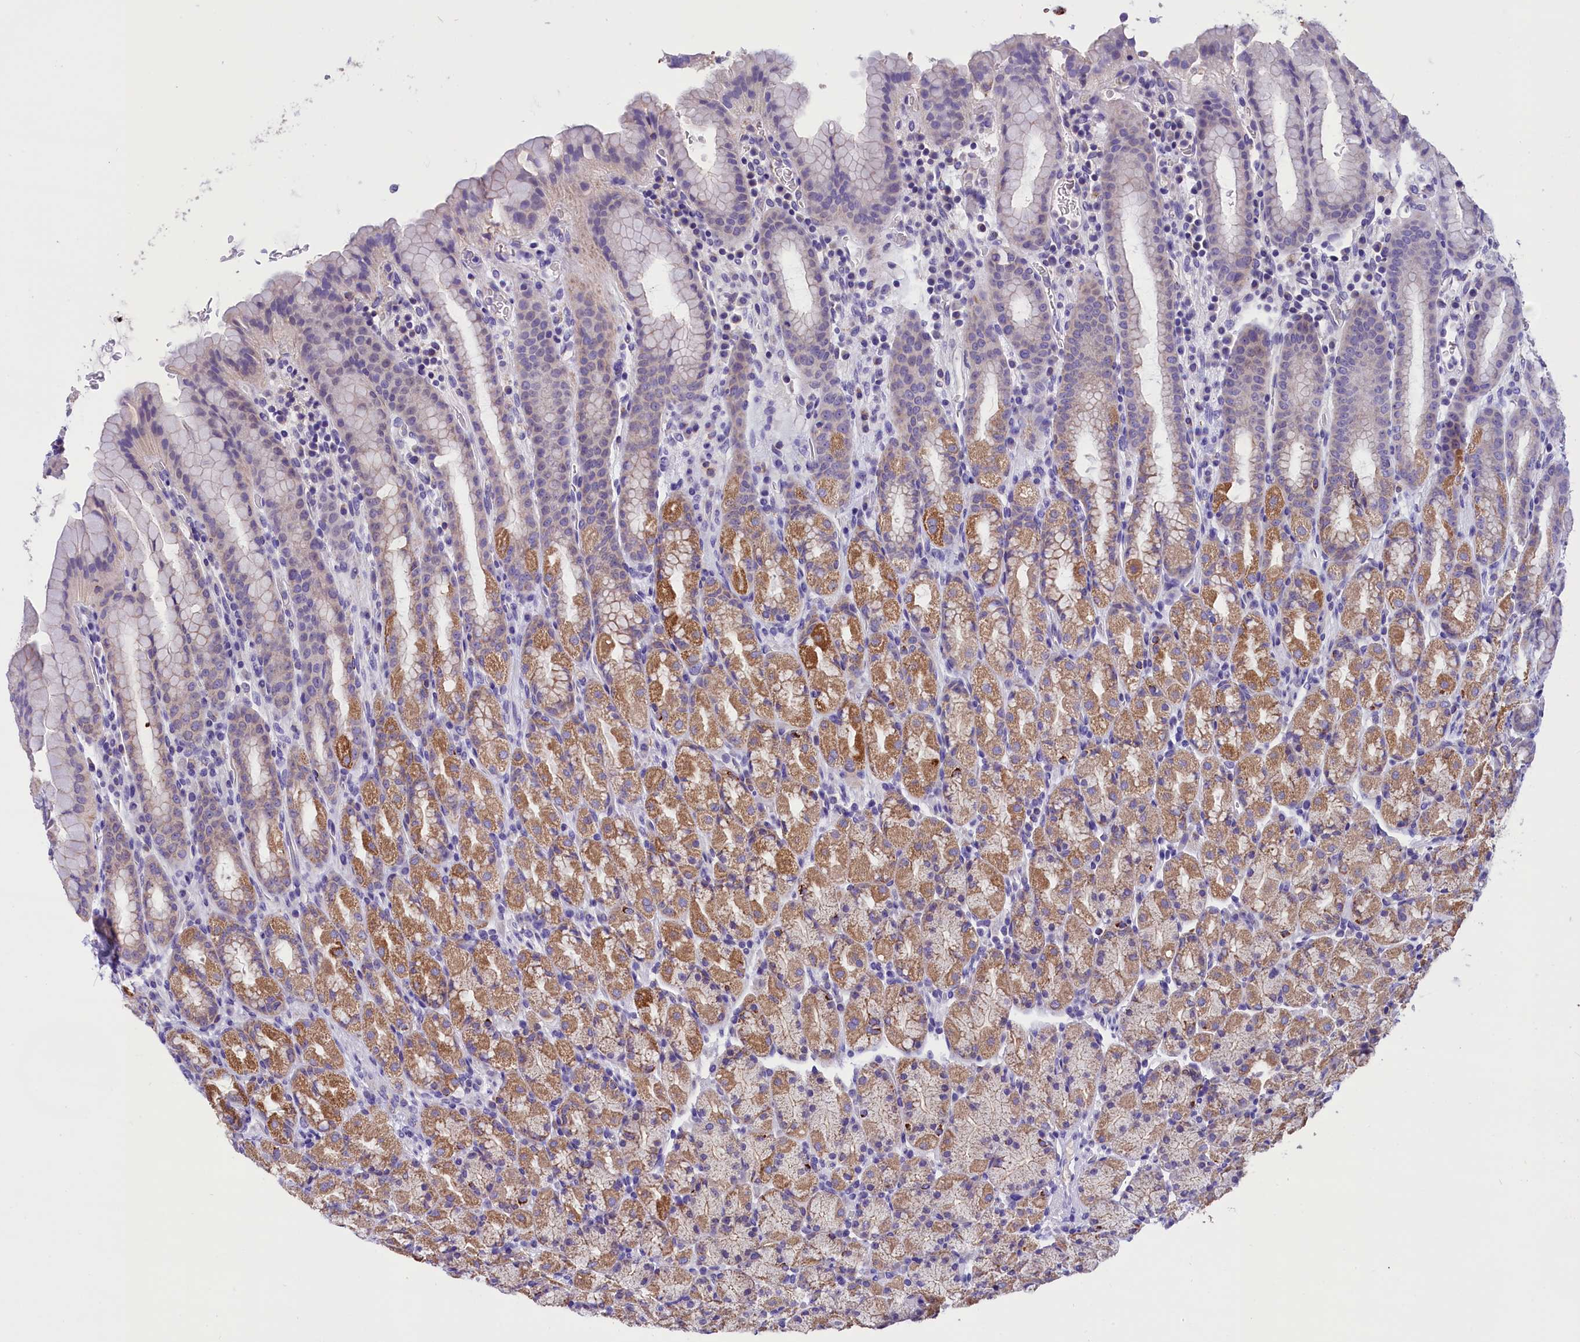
{"staining": {"intensity": "moderate", "quantity": "25%-75%", "location": "cytoplasmic/membranous"}, "tissue": "stomach", "cell_type": "Glandular cells", "image_type": "normal", "snomed": [{"axis": "morphology", "description": "Normal tissue, NOS"}, {"axis": "topography", "description": "Stomach, upper"}, {"axis": "topography", "description": "Stomach, lower"}, {"axis": "topography", "description": "Small intestine"}], "caption": "DAB immunohistochemical staining of unremarkable human stomach displays moderate cytoplasmic/membranous protein staining in approximately 25%-75% of glandular cells. (DAB (3,3'-diaminobenzidine) IHC, brown staining for protein, blue staining for nuclei).", "gene": "ABAT", "patient": {"sex": "male", "age": 68}}